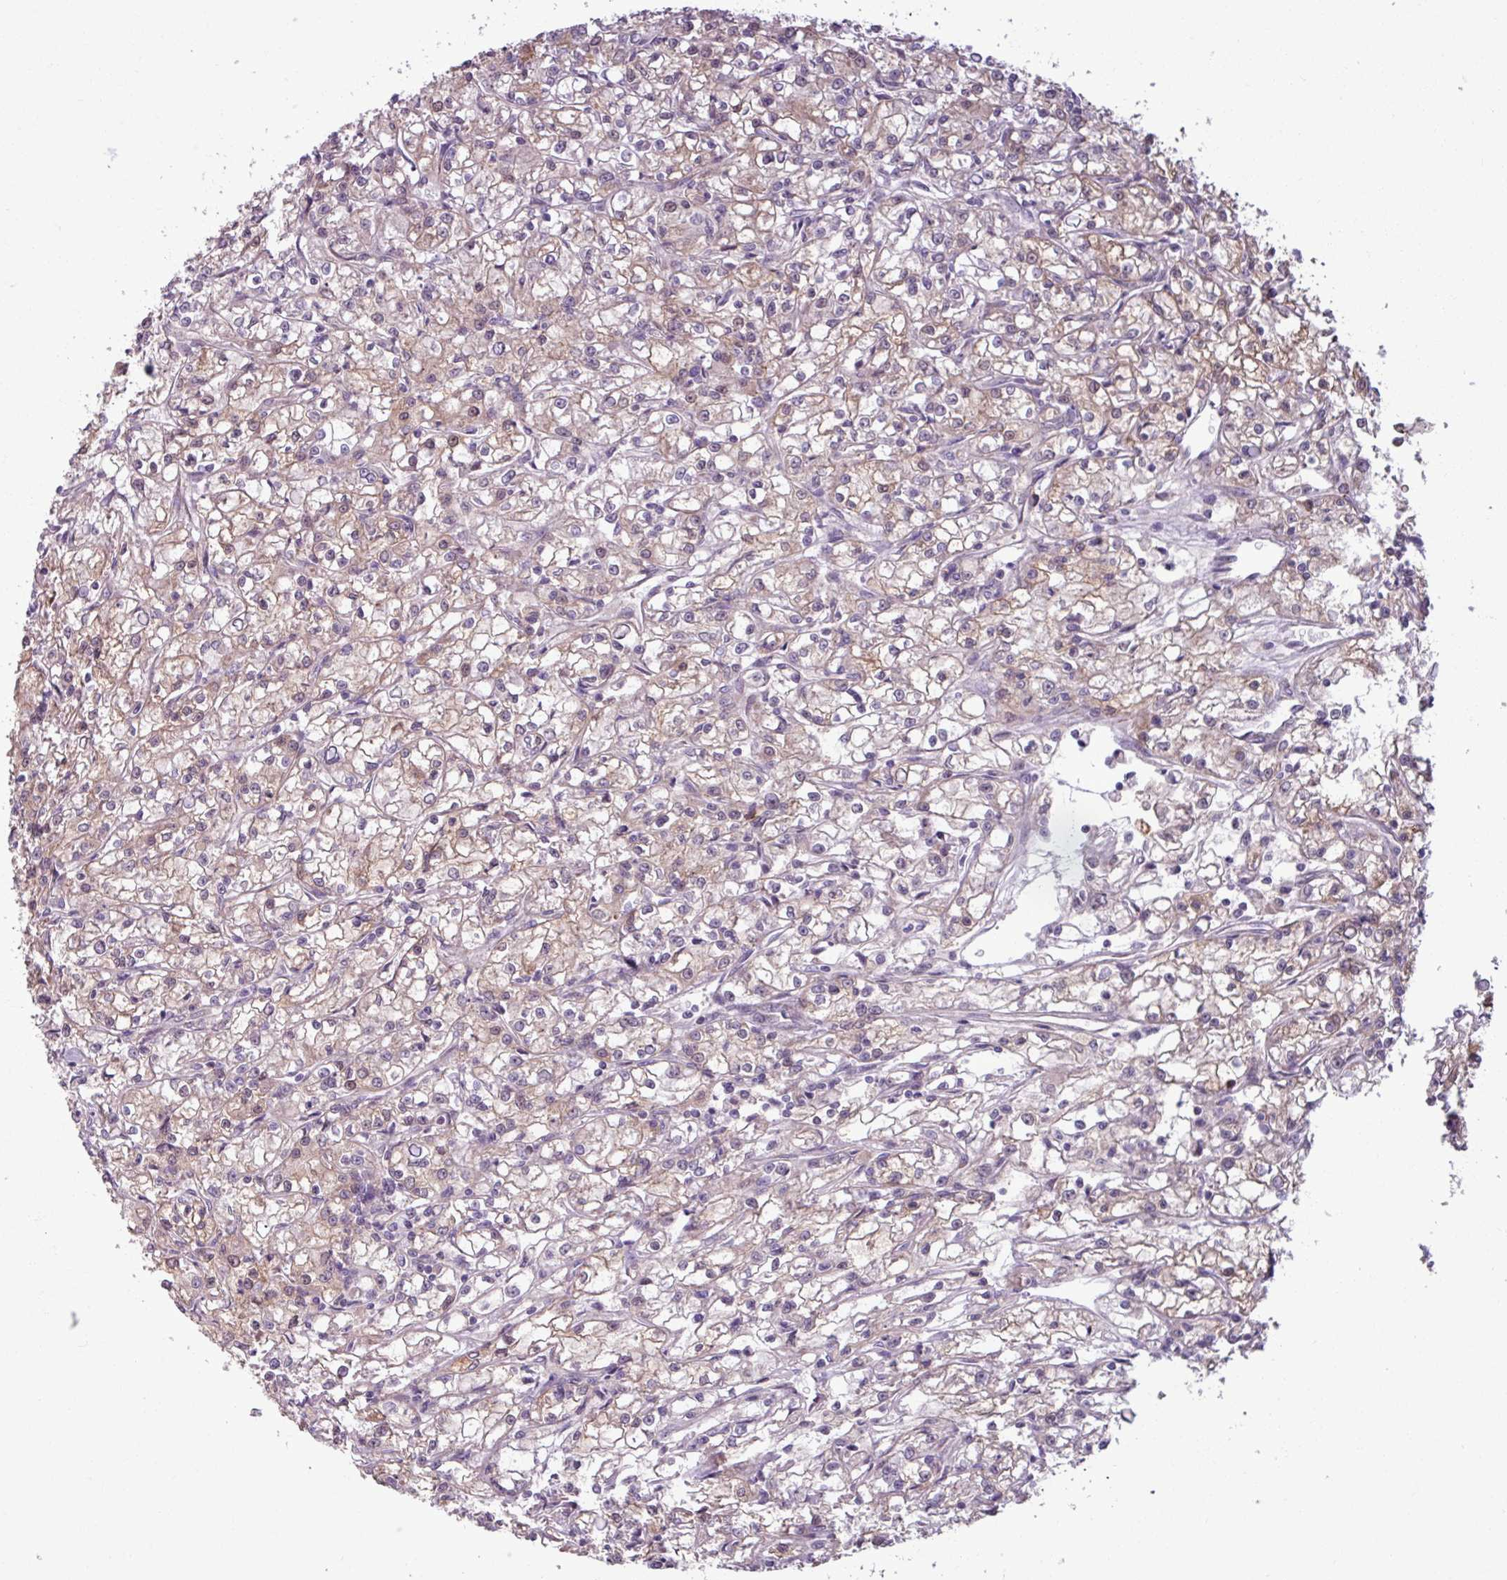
{"staining": {"intensity": "weak", "quantity": ">75%", "location": "cytoplasmic/membranous"}, "tissue": "renal cancer", "cell_type": "Tumor cells", "image_type": "cancer", "snomed": [{"axis": "morphology", "description": "Adenocarcinoma, NOS"}, {"axis": "topography", "description": "Kidney"}], "caption": "Brown immunohistochemical staining in renal adenocarcinoma reveals weak cytoplasmic/membranous staining in approximately >75% of tumor cells.", "gene": "PNMA6A", "patient": {"sex": "female", "age": 59}}